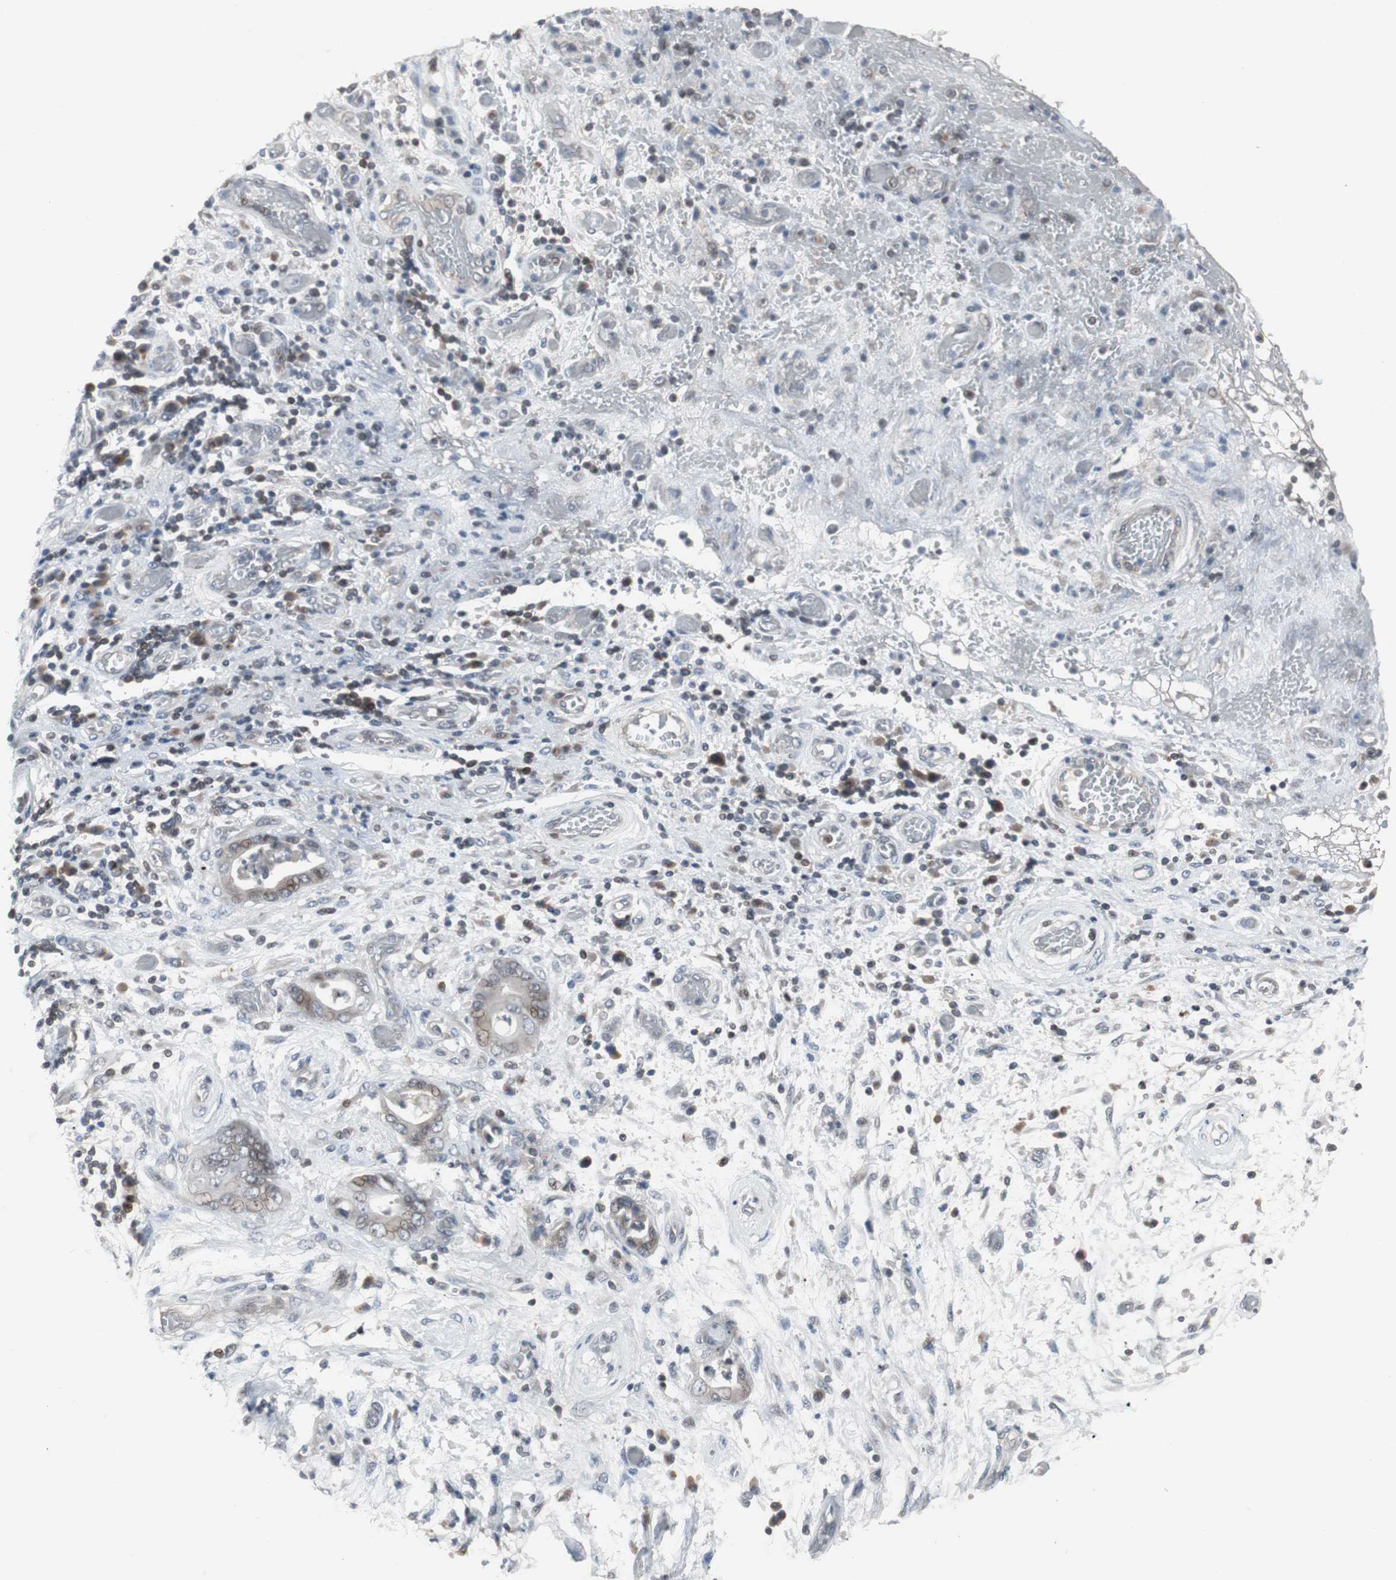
{"staining": {"intensity": "weak", "quantity": "<25%", "location": "cytoplasmic/membranous"}, "tissue": "stomach cancer", "cell_type": "Tumor cells", "image_type": "cancer", "snomed": [{"axis": "morphology", "description": "Adenocarcinoma, NOS"}, {"axis": "topography", "description": "Stomach"}], "caption": "Immunohistochemistry of human stomach cancer (adenocarcinoma) exhibits no expression in tumor cells.", "gene": "ZNF396", "patient": {"sex": "female", "age": 73}}